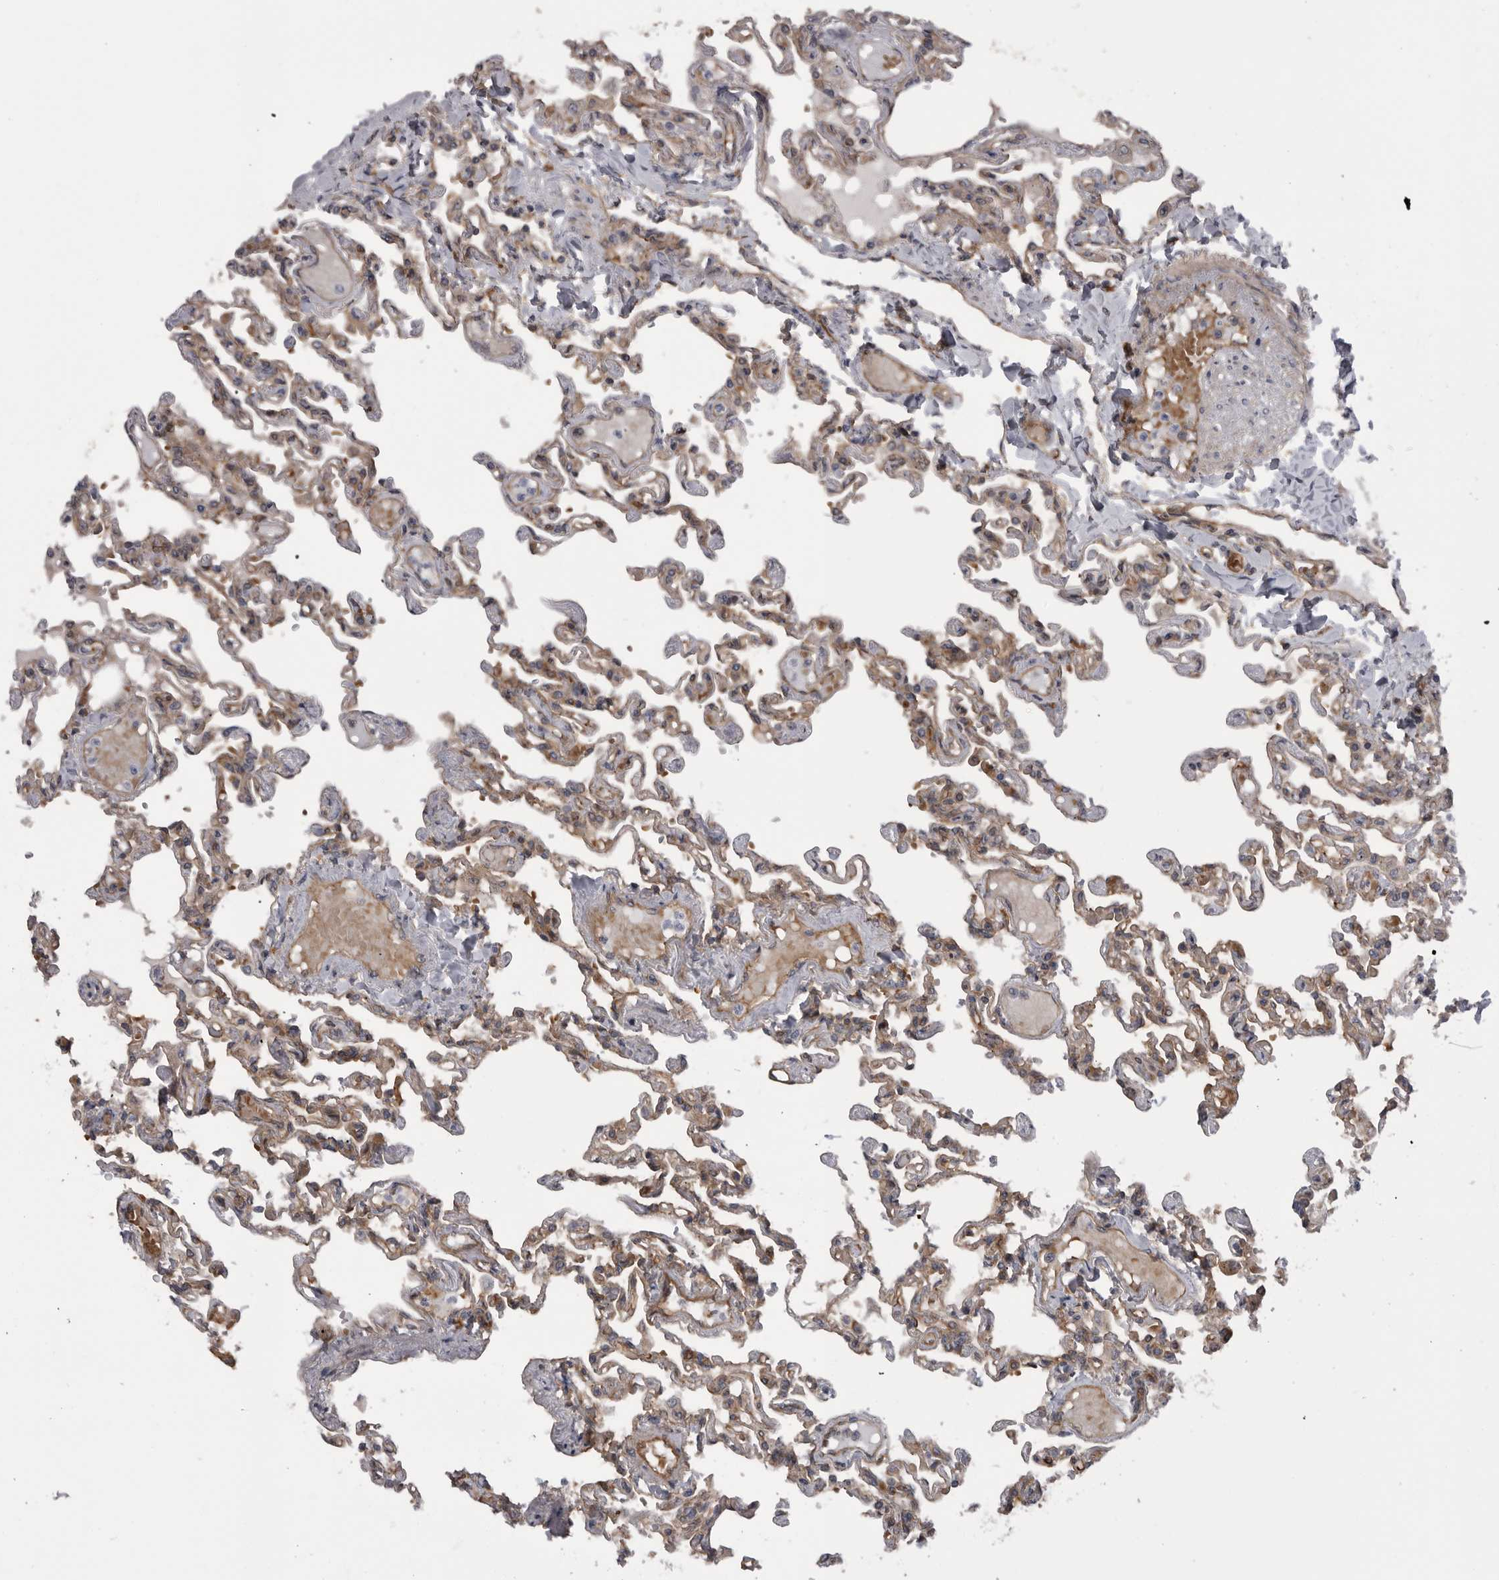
{"staining": {"intensity": "moderate", "quantity": "25%-75%", "location": "cytoplasmic/membranous"}, "tissue": "lung", "cell_type": "Alveolar cells", "image_type": "normal", "snomed": [{"axis": "morphology", "description": "Normal tissue, NOS"}, {"axis": "topography", "description": "Lung"}], "caption": "Lung stained with DAB (3,3'-diaminobenzidine) immunohistochemistry displays medium levels of moderate cytoplasmic/membranous staining in approximately 25%-75% of alveolar cells. The staining is performed using DAB brown chromogen to label protein expression. The nuclei are counter-stained blue using hematoxylin.", "gene": "RAB3GAP2", "patient": {"sex": "male", "age": 21}}